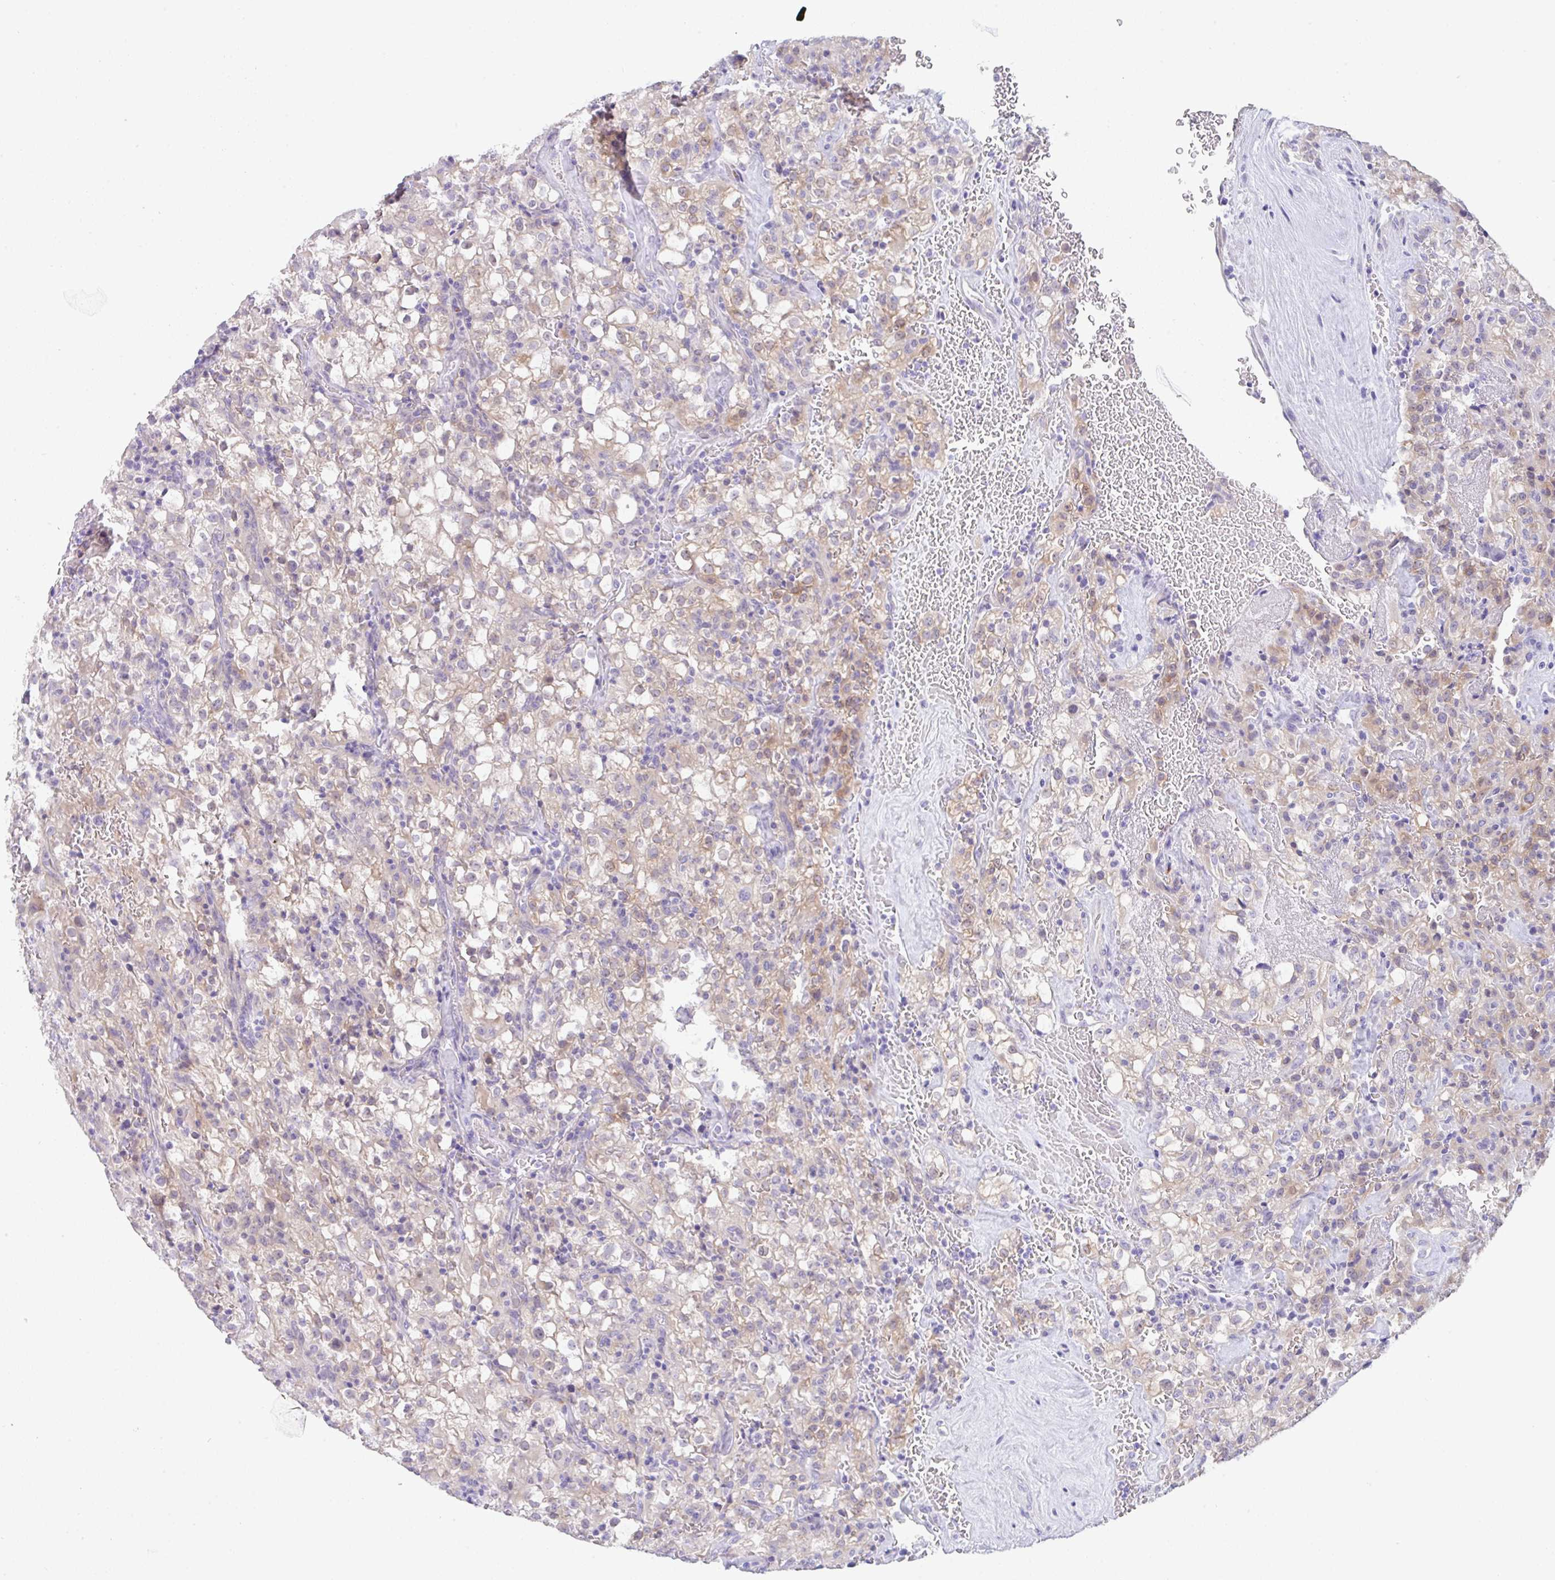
{"staining": {"intensity": "weak", "quantity": "<25%", "location": "cytoplasmic/membranous"}, "tissue": "renal cancer", "cell_type": "Tumor cells", "image_type": "cancer", "snomed": [{"axis": "morphology", "description": "Adenocarcinoma, NOS"}, {"axis": "topography", "description": "Kidney"}], "caption": "This is an immunohistochemistry (IHC) micrograph of renal cancer. There is no expression in tumor cells.", "gene": "TRAF4", "patient": {"sex": "female", "age": 74}}